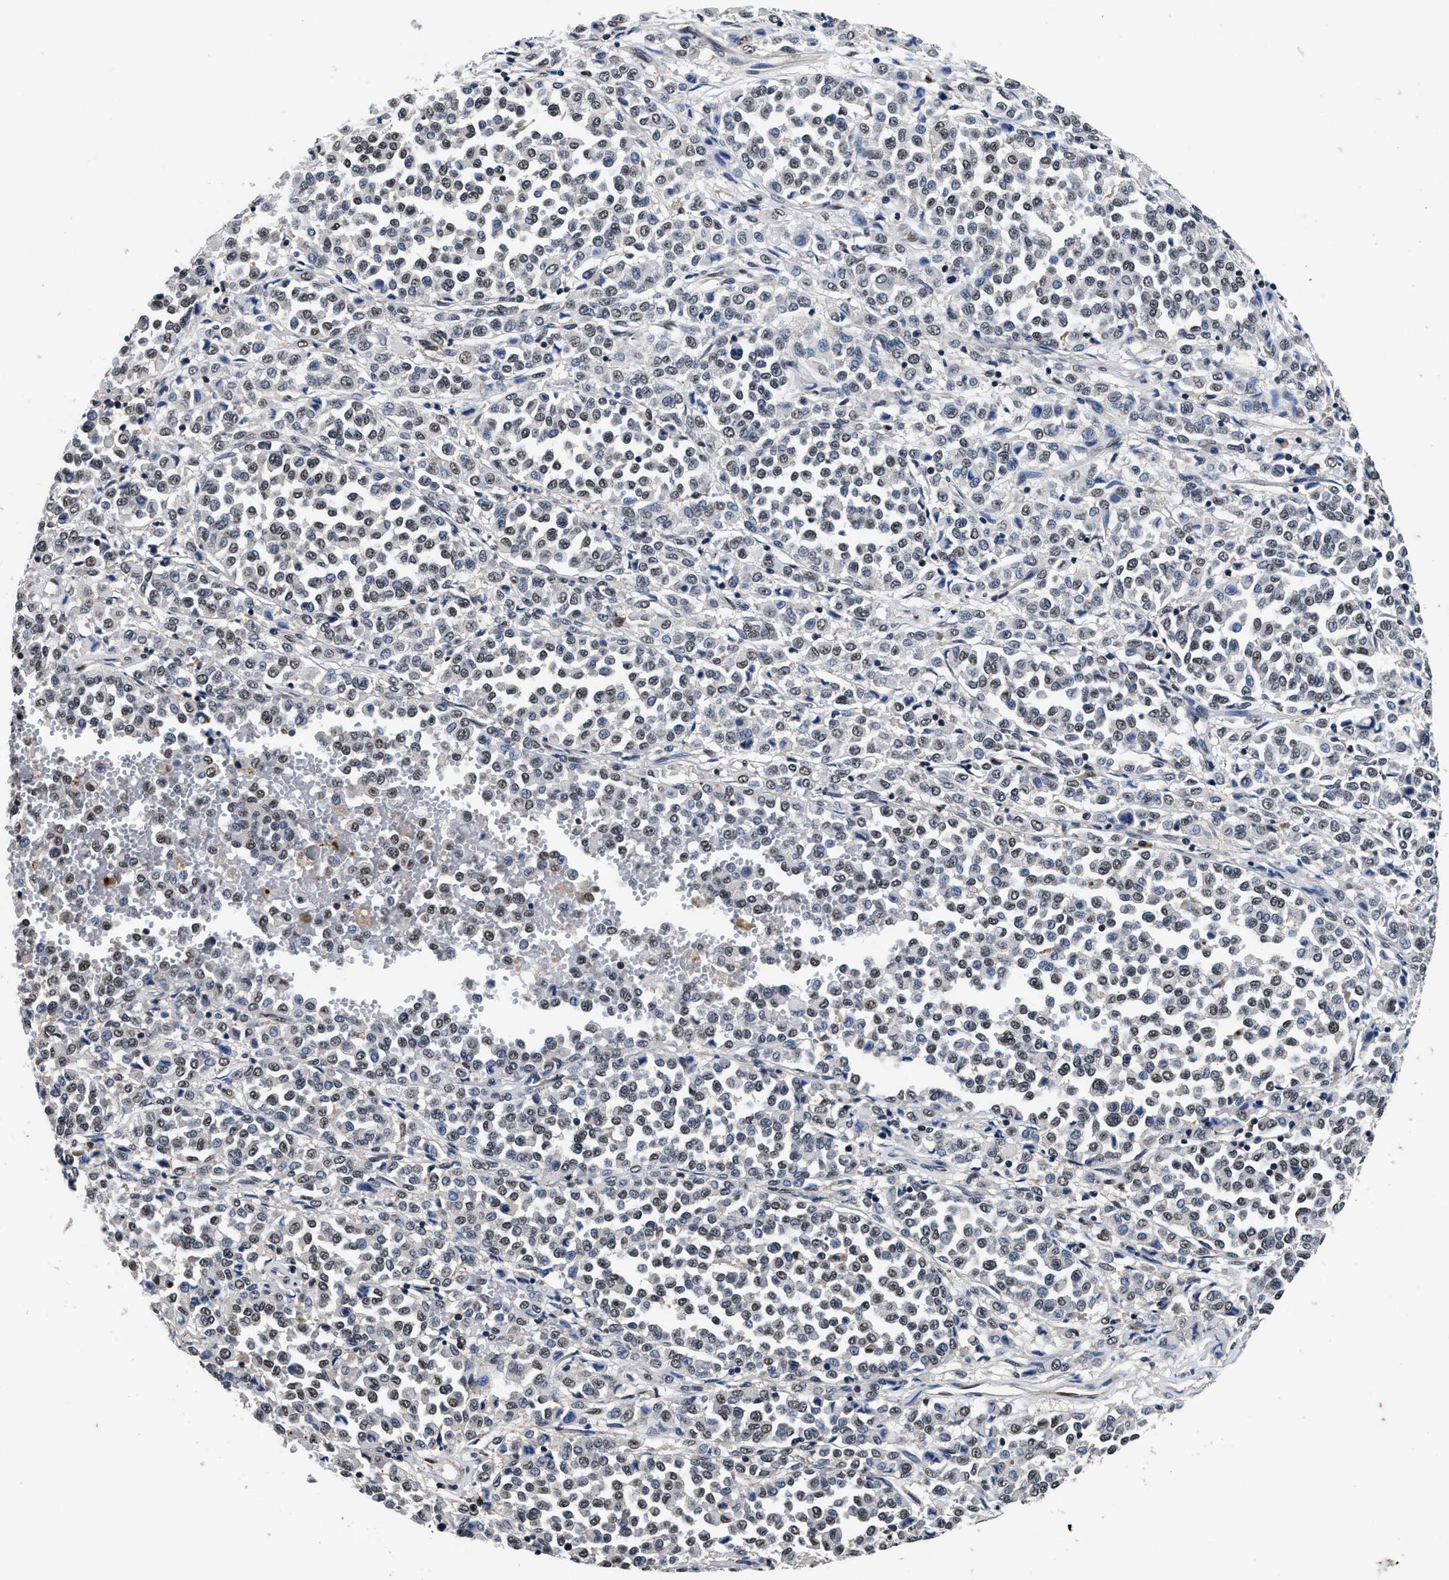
{"staining": {"intensity": "moderate", "quantity": "25%-75%", "location": "nuclear"}, "tissue": "melanoma", "cell_type": "Tumor cells", "image_type": "cancer", "snomed": [{"axis": "morphology", "description": "Malignant melanoma, Metastatic site"}, {"axis": "topography", "description": "Pancreas"}], "caption": "Melanoma tissue demonstrates moderate nuclear expression in about 25%-75% of tumor cells (DAB (3,3'-diaminobenzidine) = brown stain, brightfield microscopy at high magnification).", "gene": "USP16", "patient": {"sex": "female", "age": 30}}